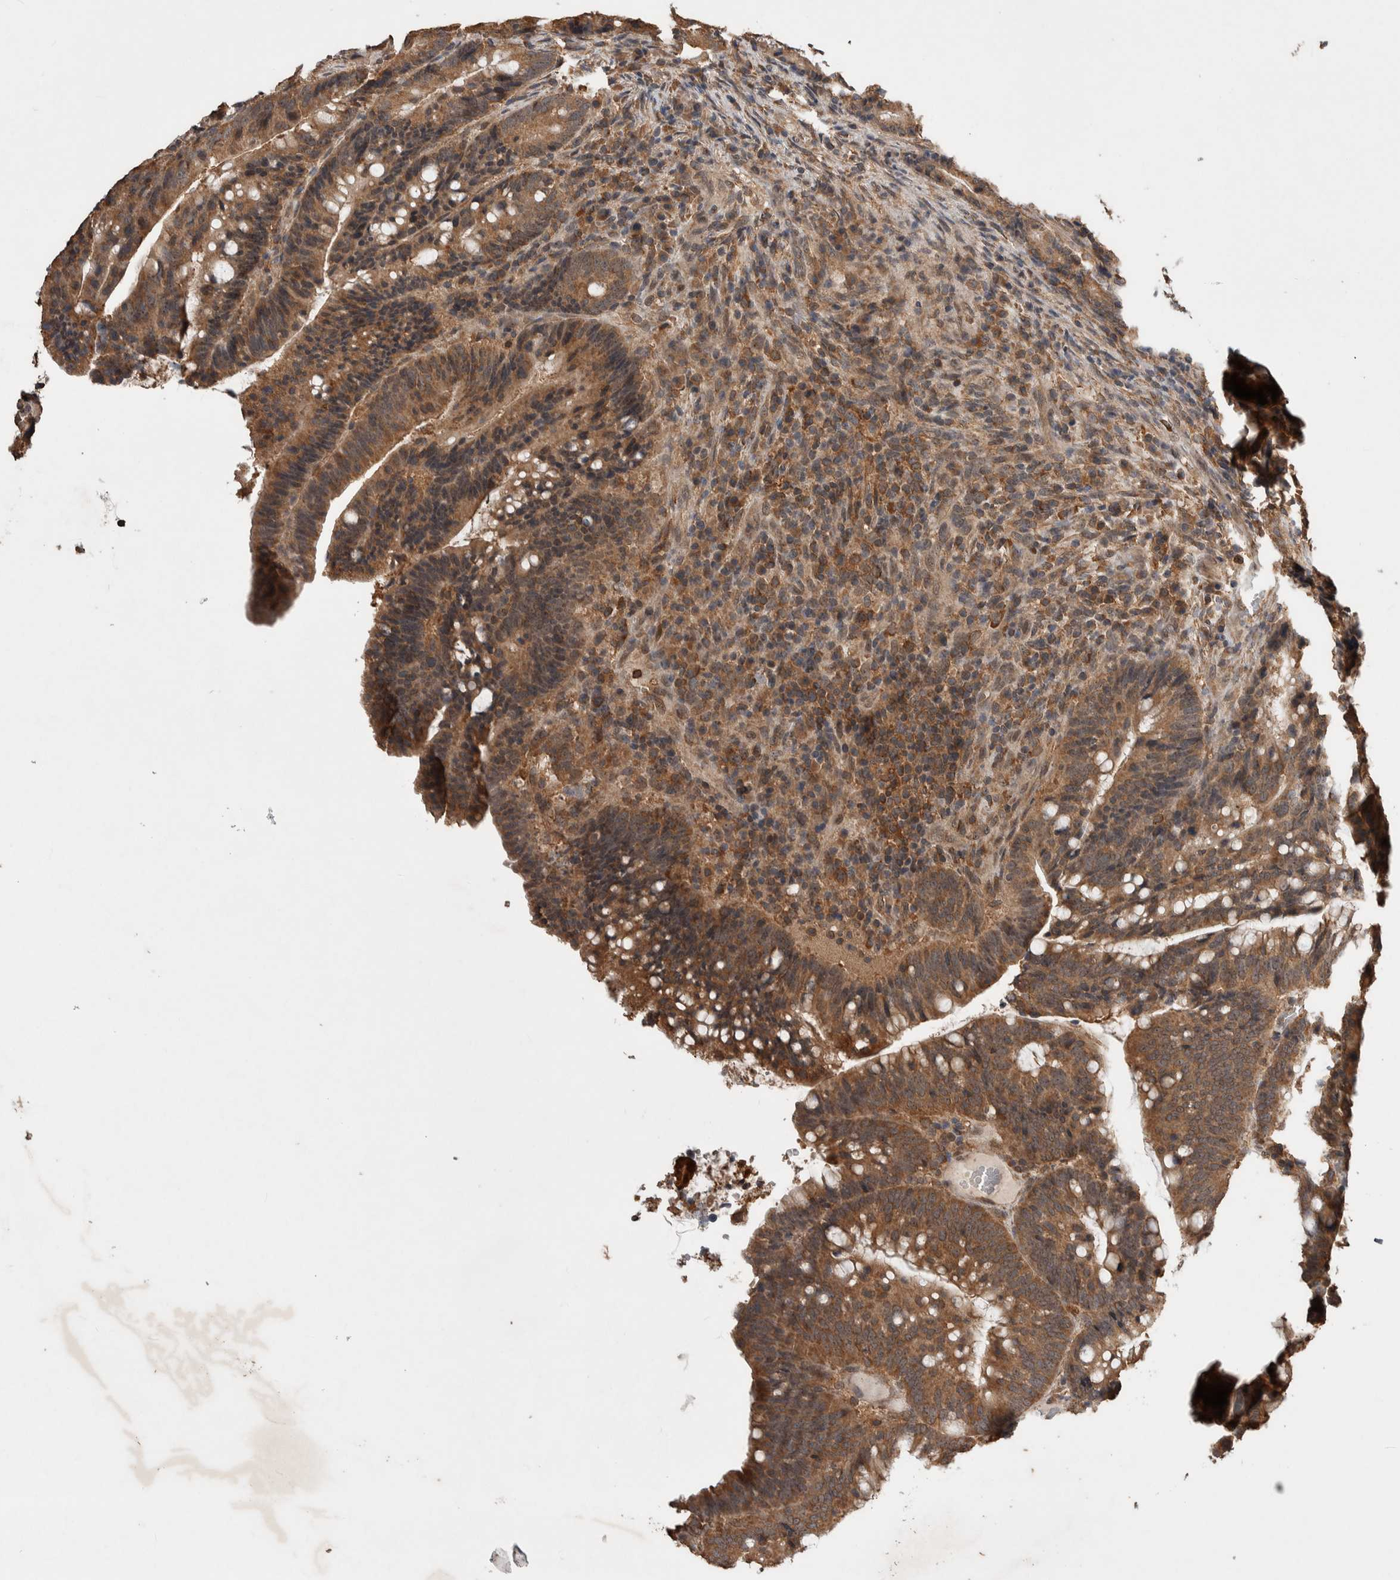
{"staining": {"intensity": "moderate", "quantity": ">75%", "location": "cytoplasmic/membranous"}, "tissue": "colorectal cancer", "cell_type": "Tumor cells", "image_type": "cancer", "snomed": [{"axis": "morphology", "description": "Adenocarcinoma, NOS"}, {"axis": "topography", "description": "Colon"}], "caption": "Immunohistochemical staining of human colorectal adenocarcinoma shows moderate cytoplasmic/membranous protein positivity in about >75% of tumor cells.", "gene": "DVL2", "patient": {"sex": "female", "age": 66}}